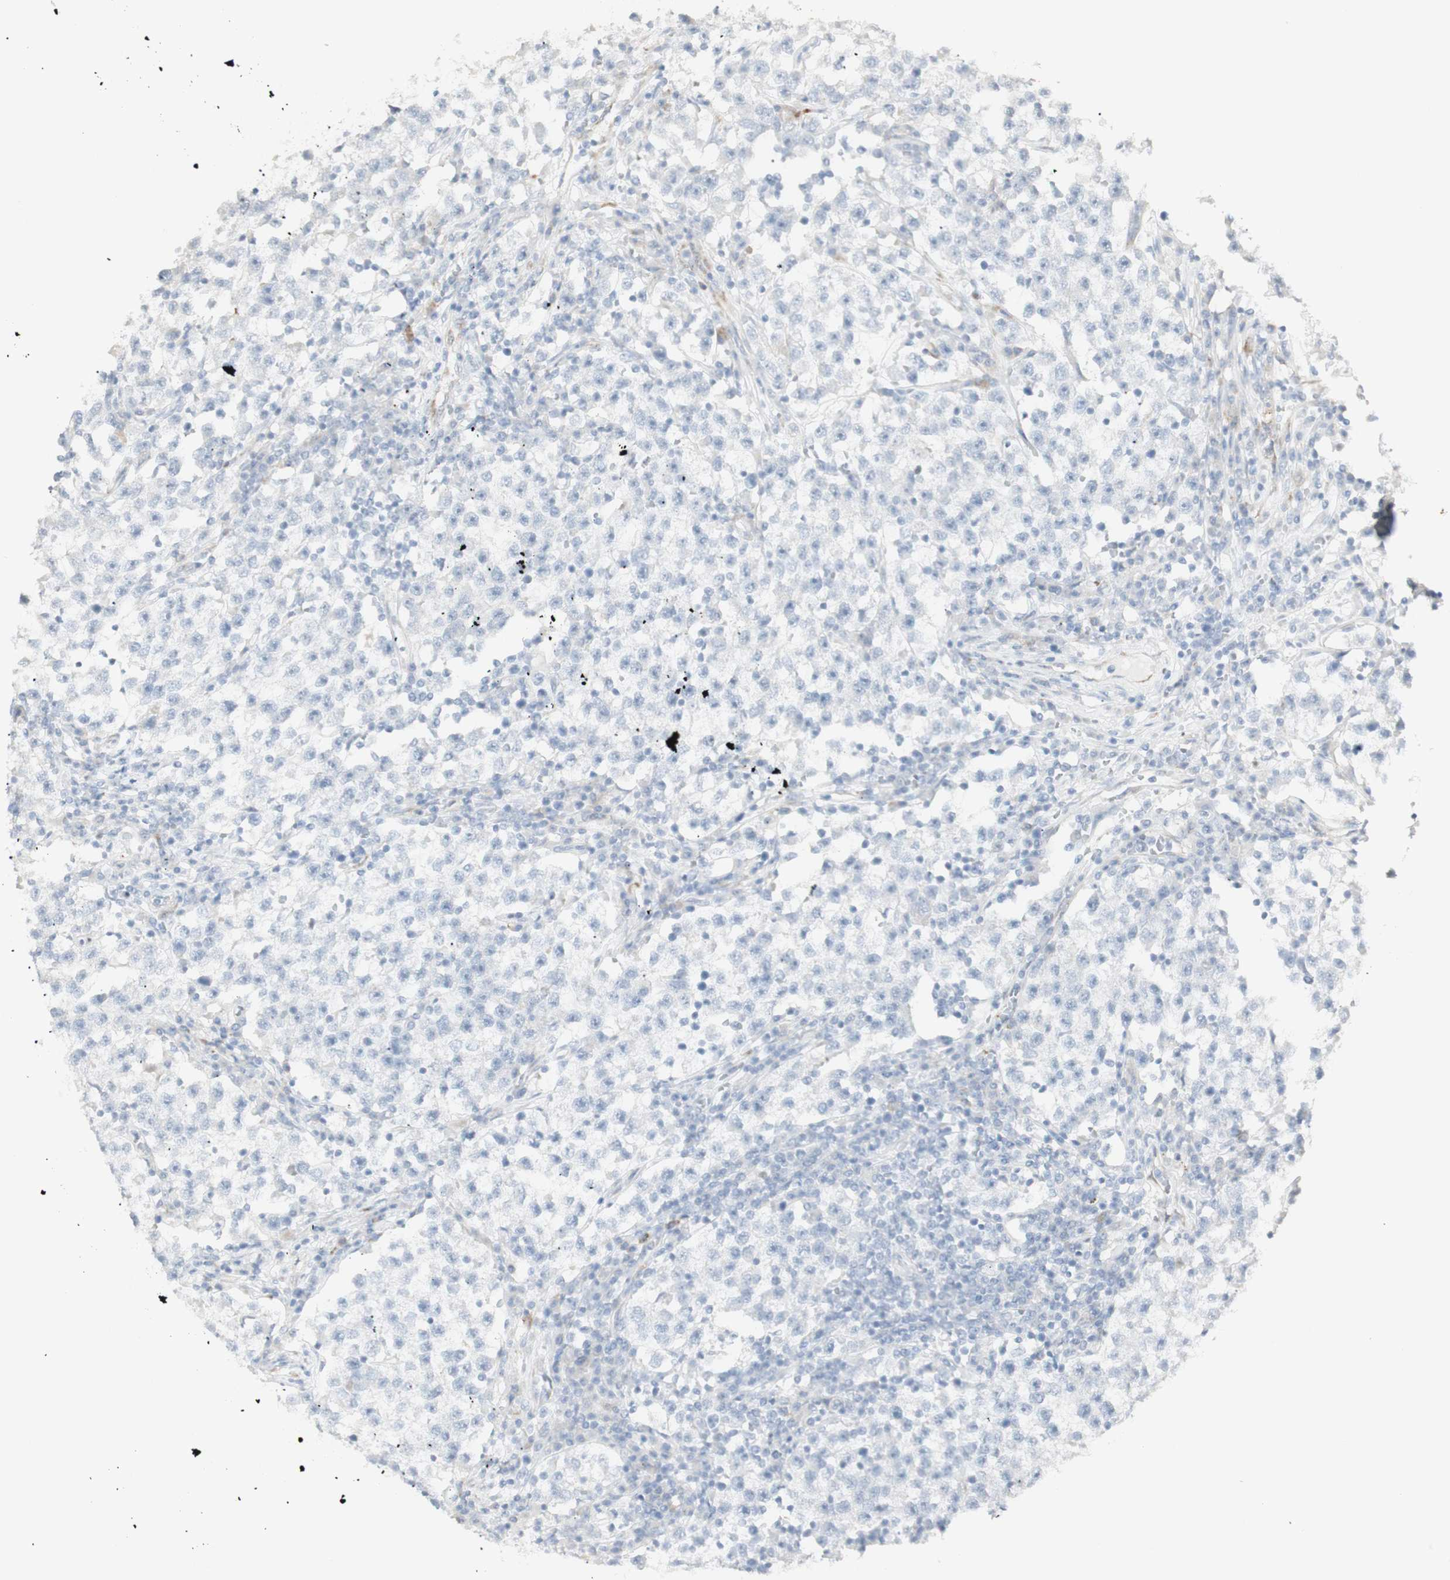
{"staining": {"intensity": "negative", "quantity": "none", "location": "none"}, "tissue": "testis cancer", "cell_type": "Tumor cells", "image_type": "cancer", "snomed": [{"axis": "morphology", "description": "Seminoma, NOS"}, {"axis": "topography", "description": "Testis"}], "caption": "This is an IHC image of human testis cancer (seminoma). There is no staining in tumor cells.", "gene": "NDST4", "patient": {"sex": "male", "age": 22}}